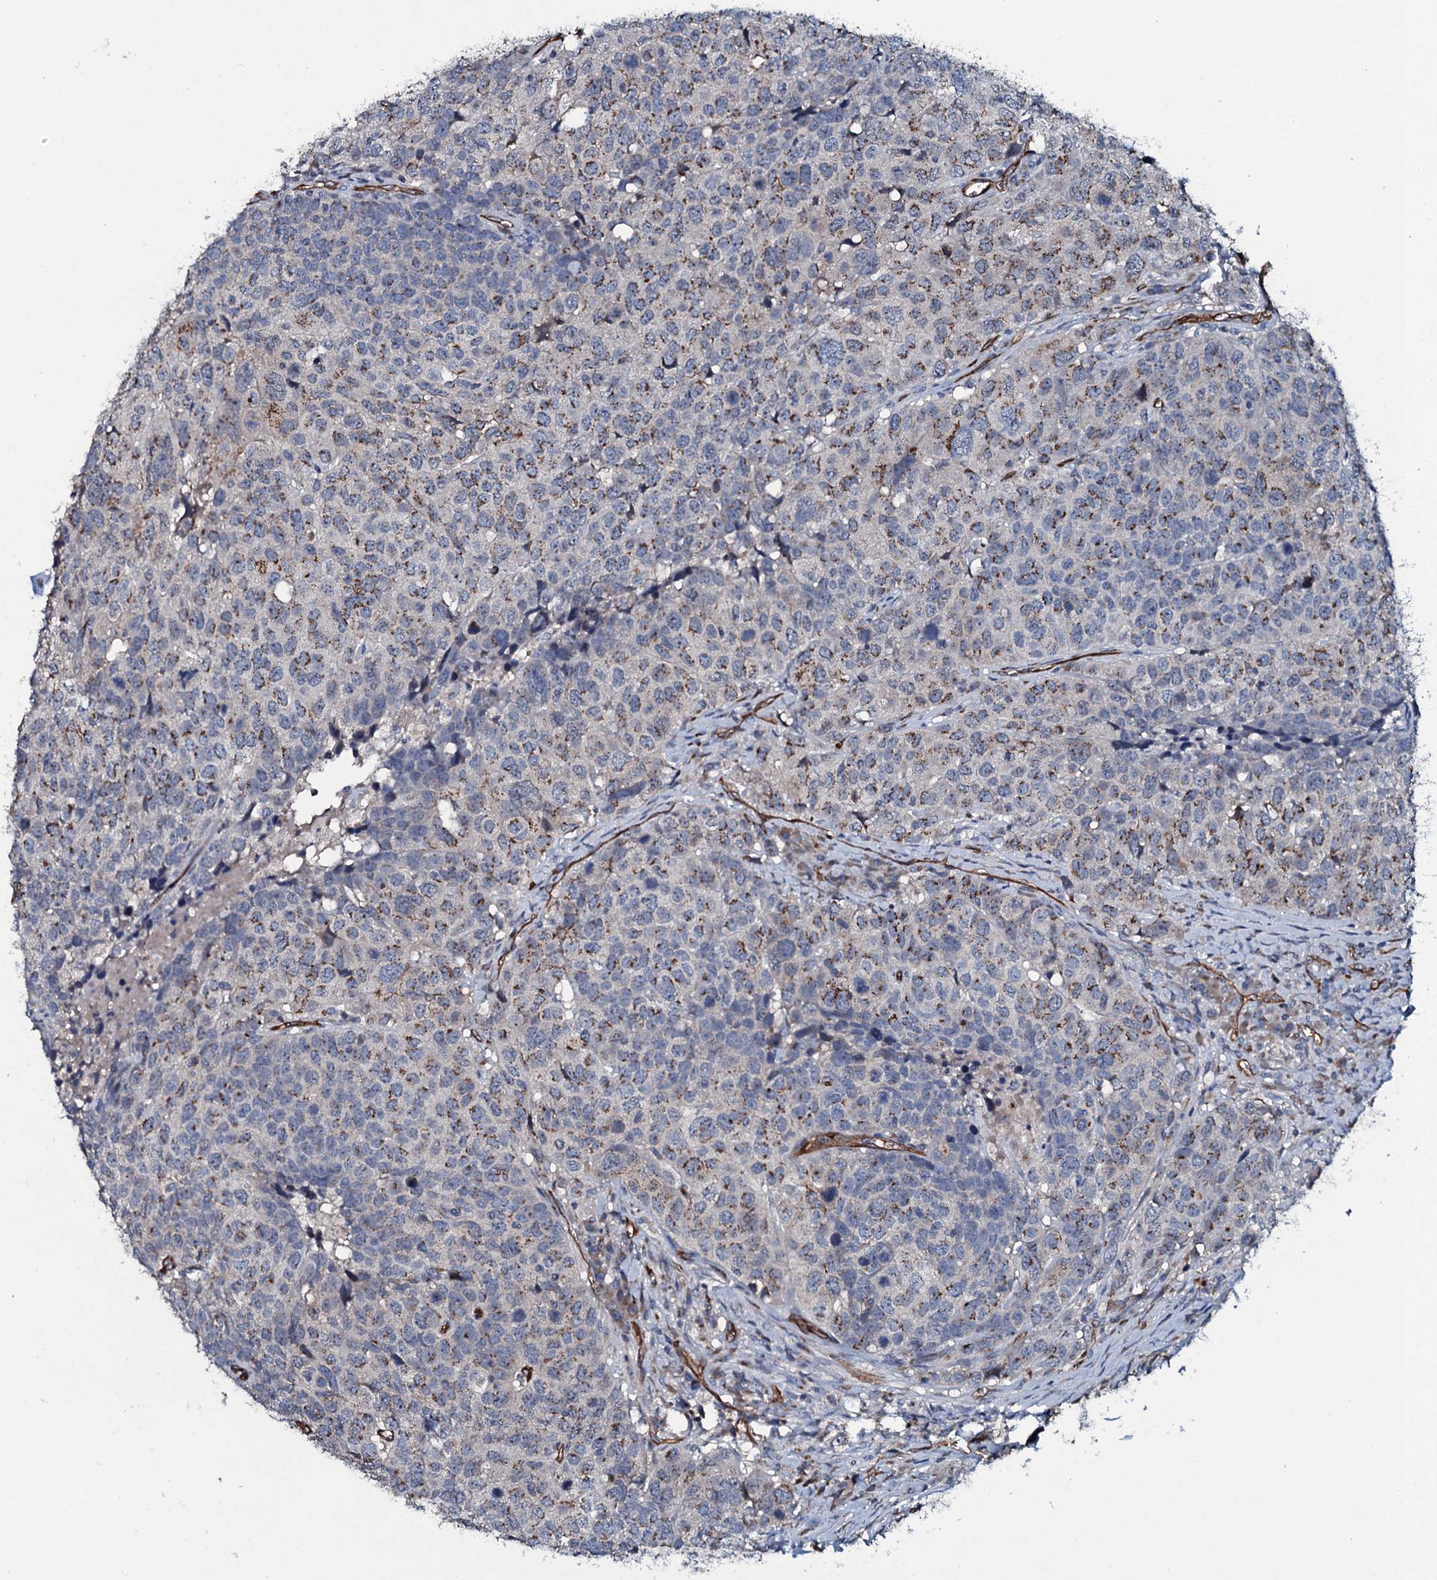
{"staining": {"intensity": "moderate", "quantity": ">75%", "location": "cytoplasmic/membranous"}, "tissue": "head and neck cancer", "cell_type": "Tumor cells", "image_type": "cancer", "snomed": [{"axis": "morphology", "description": "Squamous cell carcinoma, NOS"}, {"axis": "topography", "description": "Head-Neck"}], "caption": "Human head and neck cancer (squamous cell carcinoma) stained for a protein (brown) reveals moderate cytoplasmic/membranous positive staining in approximately >75% of tumor cells.", "gene": "CLEC14A", "patient": {"sex": "male", "age": 66}}